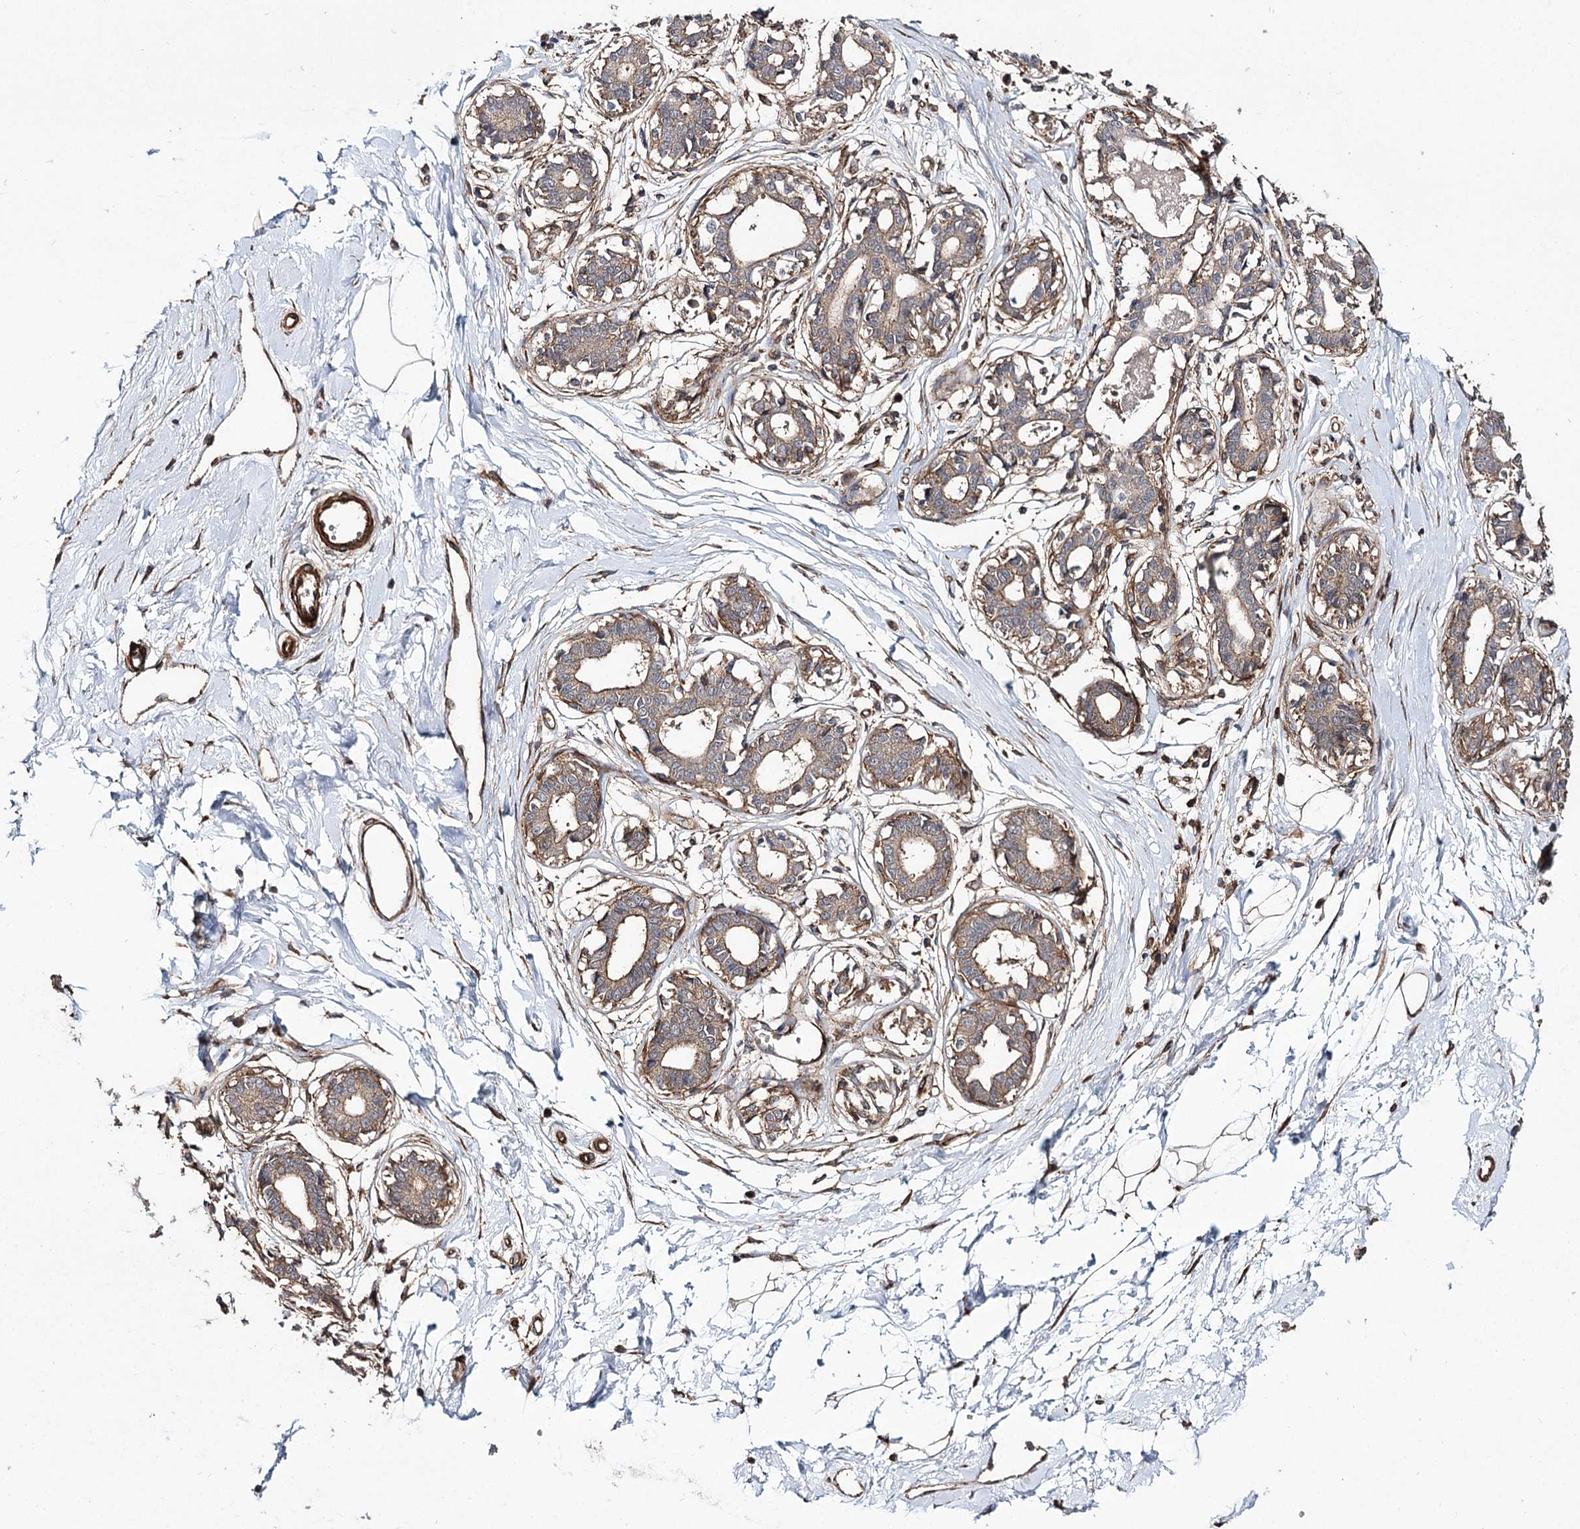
{"staining": {"intensity": "moderate", "quantity": ">75%", "location": "cytoplasmic/membranous"}, "tissue": "breast", "cell_type": "Adipocytes", "image_type": "normal", "snomed": [{"axis": "morphology", "description": "Normal tissue, NOS"}, {"axis": "topography", "description": "Breast"}], "caption": "Protein positivity by immunohistochemistry reveals moderate cytoplasmic/membranous positivity in approximately >75% of adipocytes in benign breast.", "gene": "MYO1C", "patient": {"sex": "female", "age": 45}}